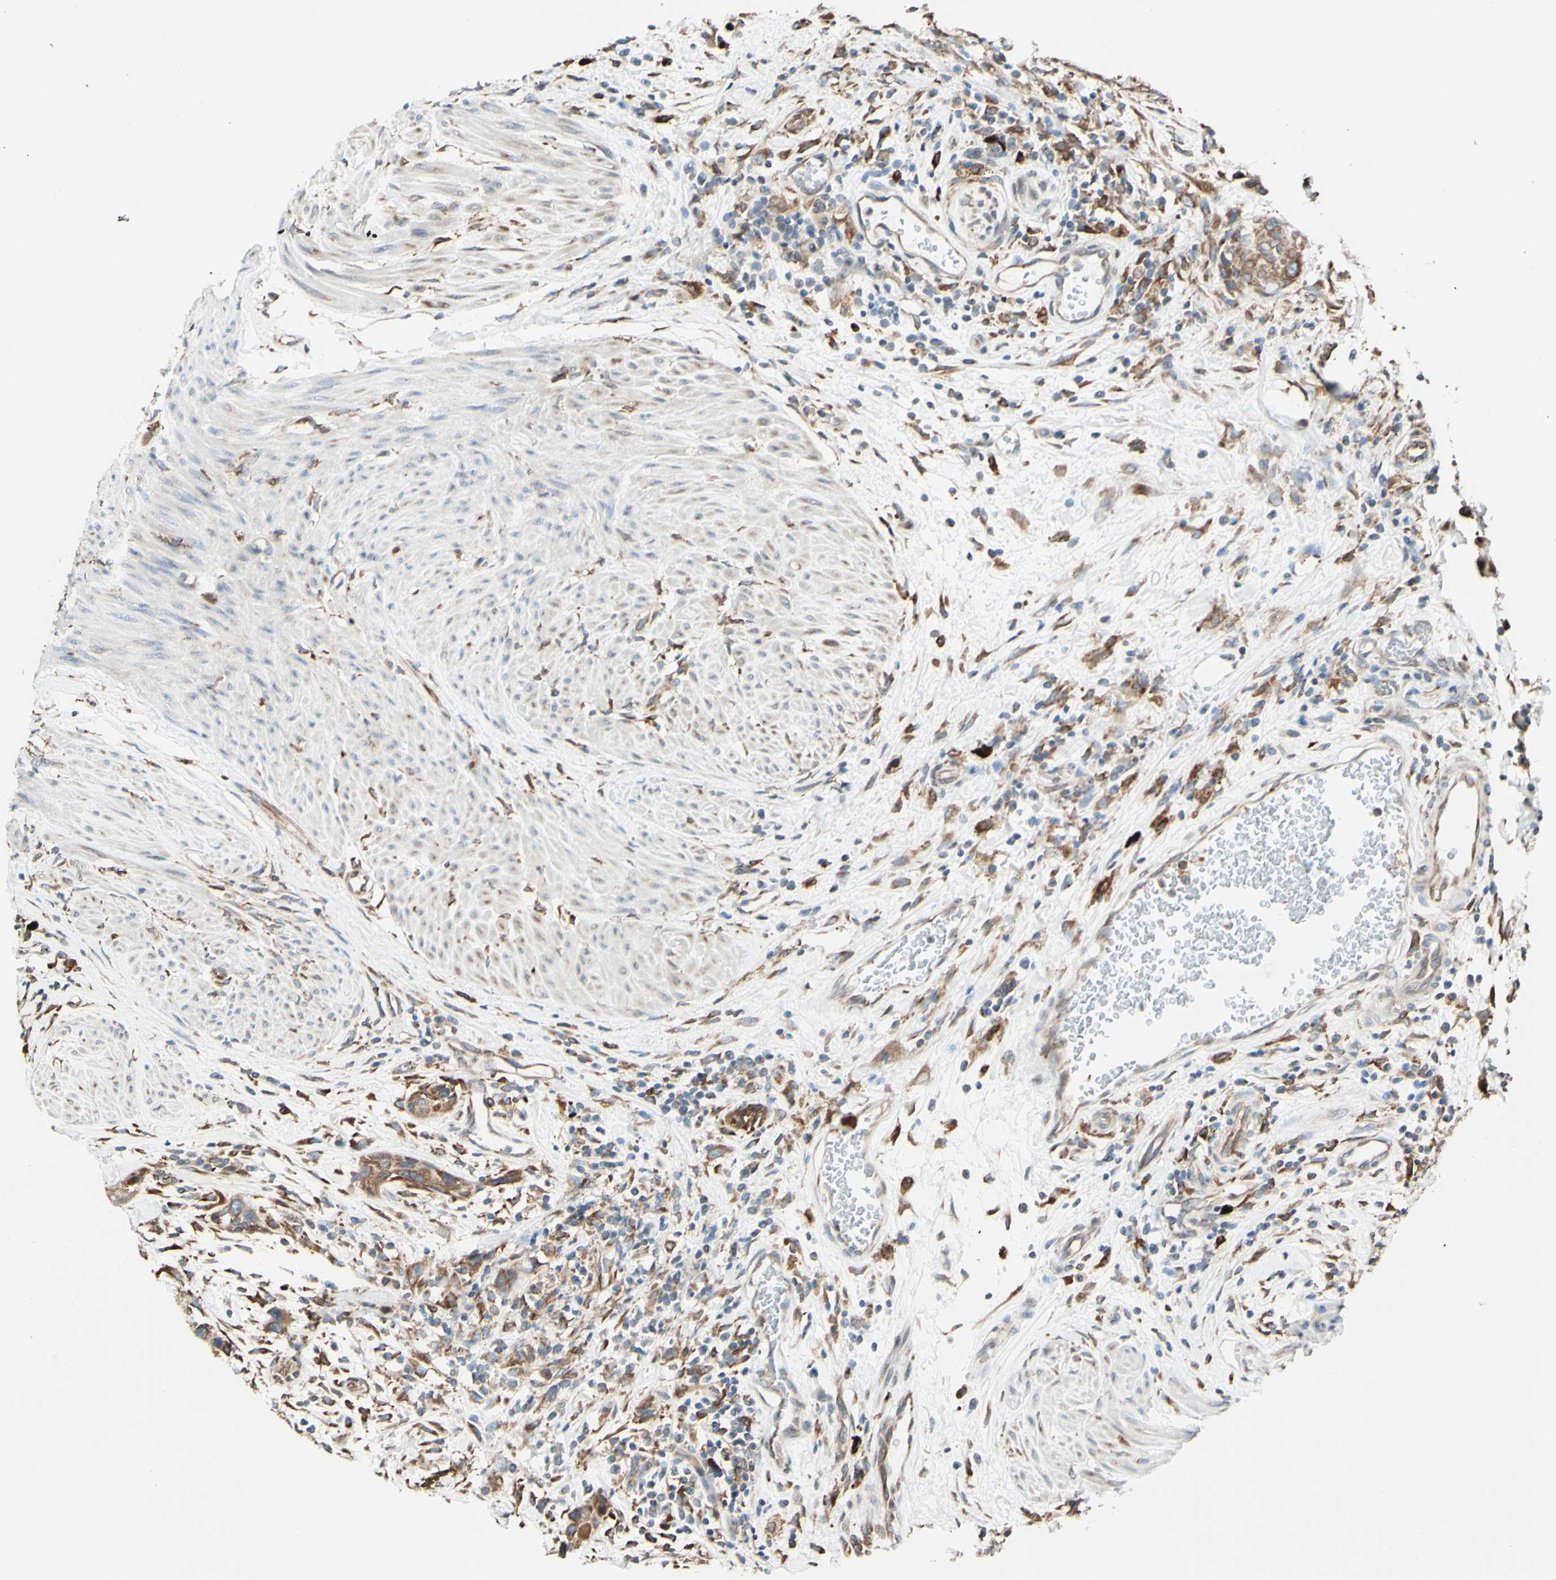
{"staining": {"intensity": "moderate", "quantity": ">75%", "location": "cytoplasmic/membranous"}, "tissue": "urothelial cancer", "cell_type": "Tumor cells", "image_type": "cancer", "snomed": [{"axis": "morphology", "description": "Urothelial carcinoma, High grade"}, {"axis": "topography", "description": "Urinary bladder"}], "caption": "Immunohistochemical staining of human urothelial carcinoma (high-grade) reveals medium levels of moderate cytoplasmic/membranous staining in about >75% of tumor cells. The protein of interest is stained brown, and the nuclei are stained in blue (DAB IHC with brightfield microscopy, high magnification).", "gene": "DNAJB11", "patient": {"sex": "male", "age": 35}}